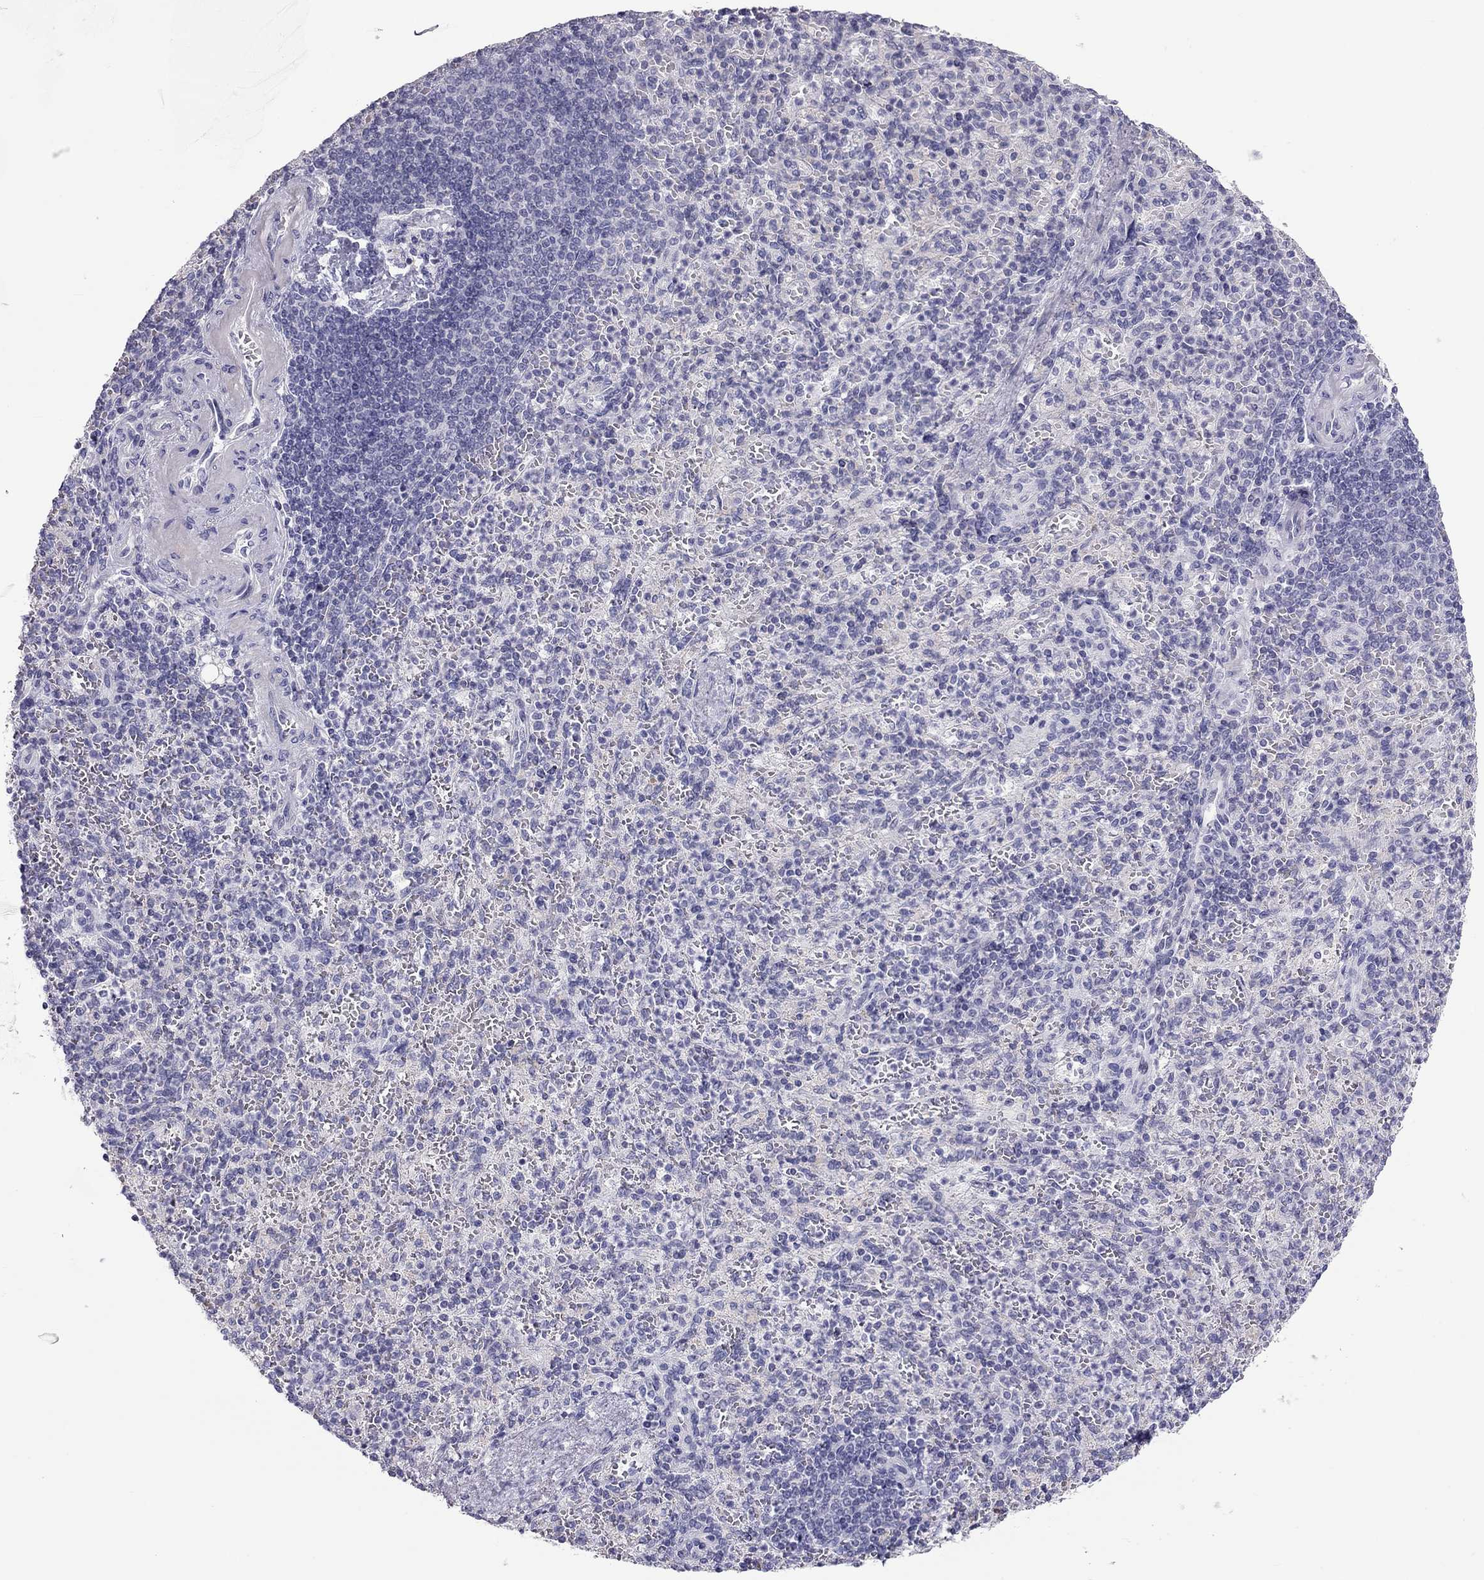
{"staining": {"intensity": "negative", "quantity": "none", "location": "none"}, "tissue": "spleen", "cell_type": "Cells in red pulp", "image_type": "normal", "snomed": [{"axis": "morphology", "description": "Normal tissue, NOS"}, {"axis": "topography", "description": "Spleen"}], "caption": "Normal spleen was stained to show a protein in brown. There is no significant positivity in cells in red pulp. Nuclei are stained in blue.", "gene": "TEX14", "patient": {"sex": "female", "age": 74}}